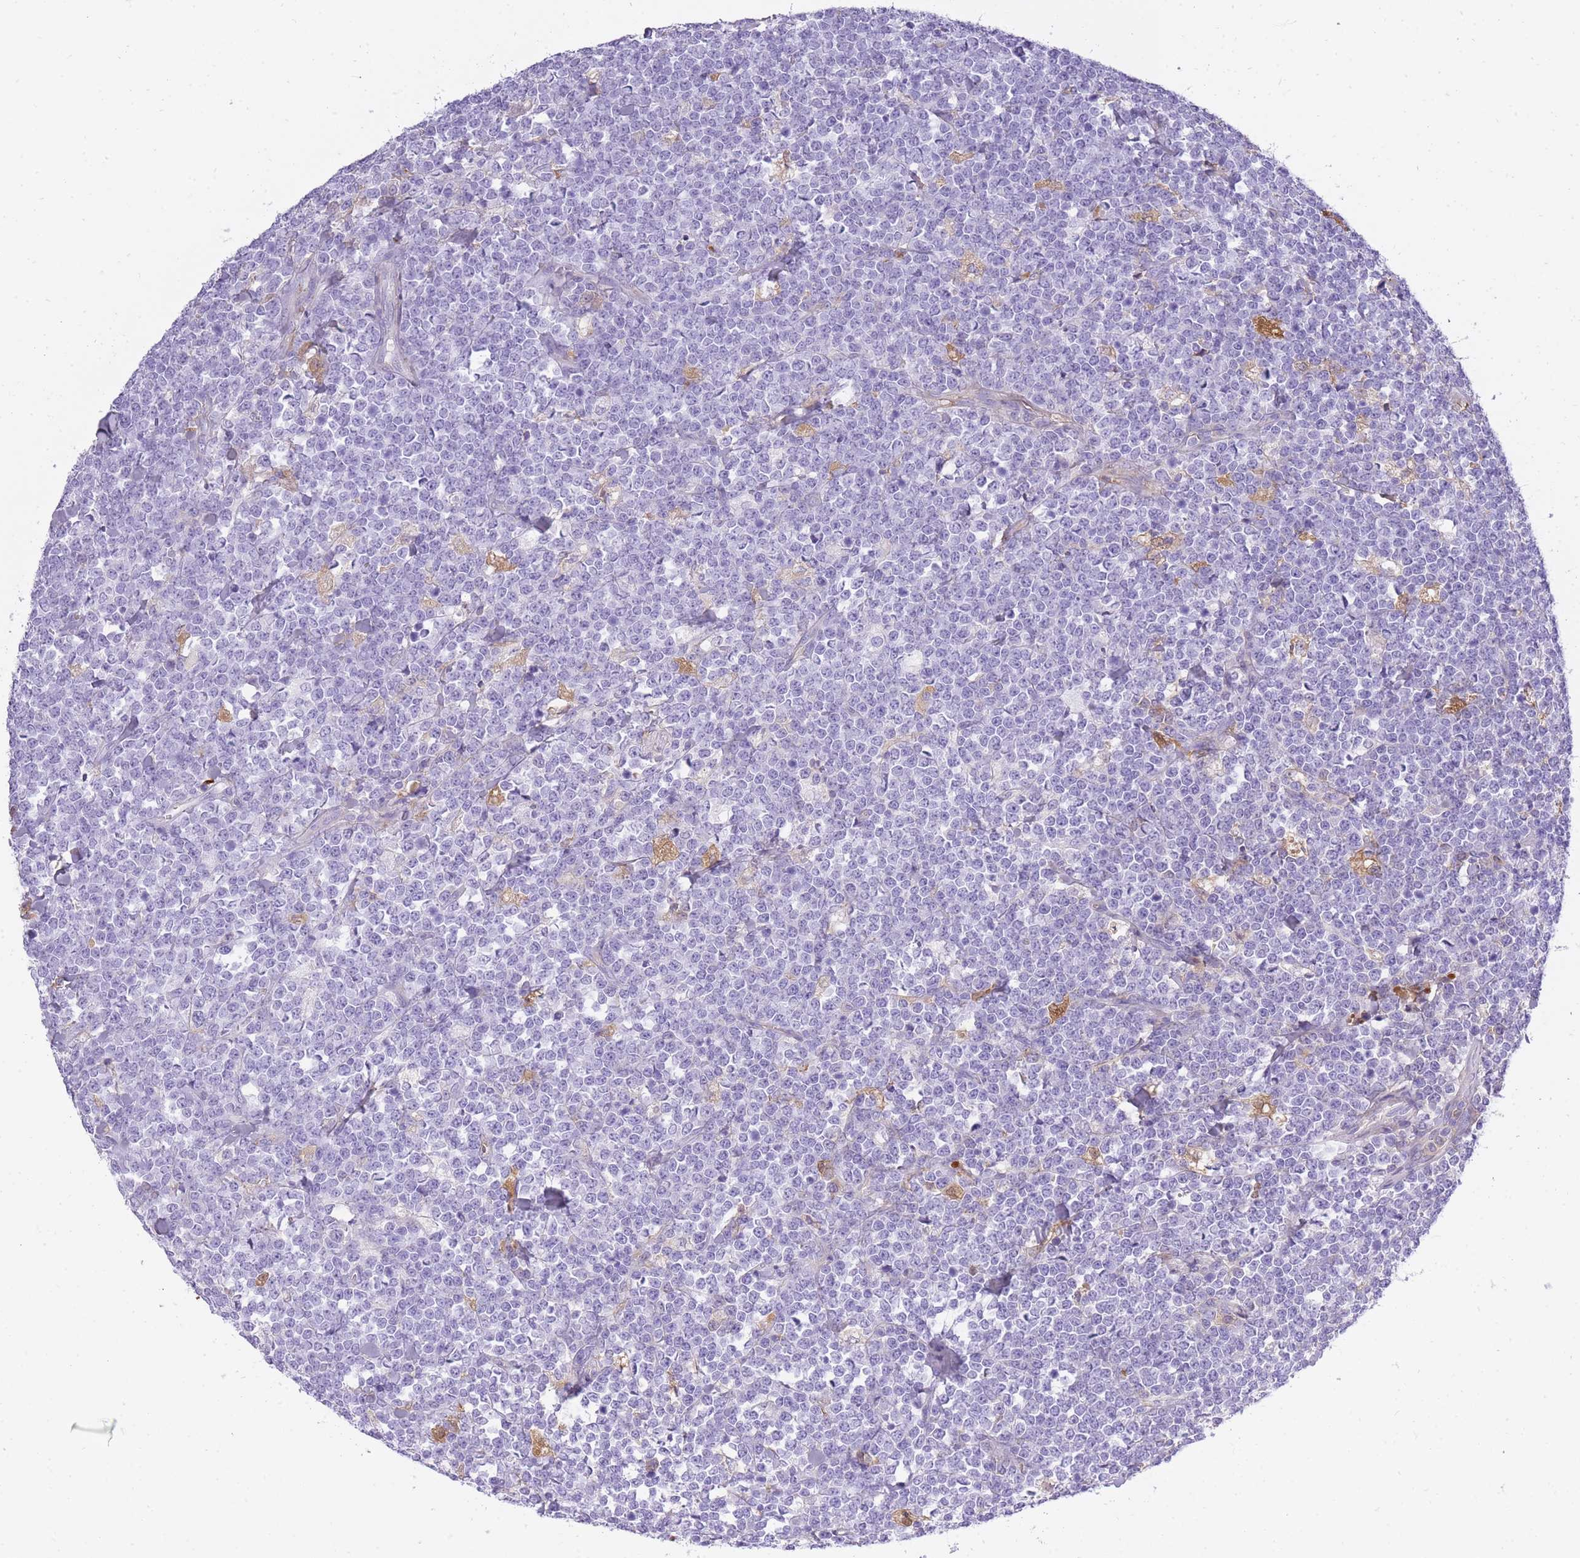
{"staining": {"intensity": "negative", "quantity": "none", "location": "none"}, "tissue": "lymphoma", "cell_type": "Tumor cells", "image_type": "cancer", "snomed": [{"axis": "morphology", "description": "Malignant lymphoma, non-Hodgkin's type, High grade"}, {"axis": "topography", "description": "Small intestine"}, {"axis": "topography", "description": "Colon"}], "caption": "Photomicrograph shows no significant protein expression in tumor cells of lymphoma.", "gene": "IGKV1D-42", "patient": {"sex": "male", "age": 8}}